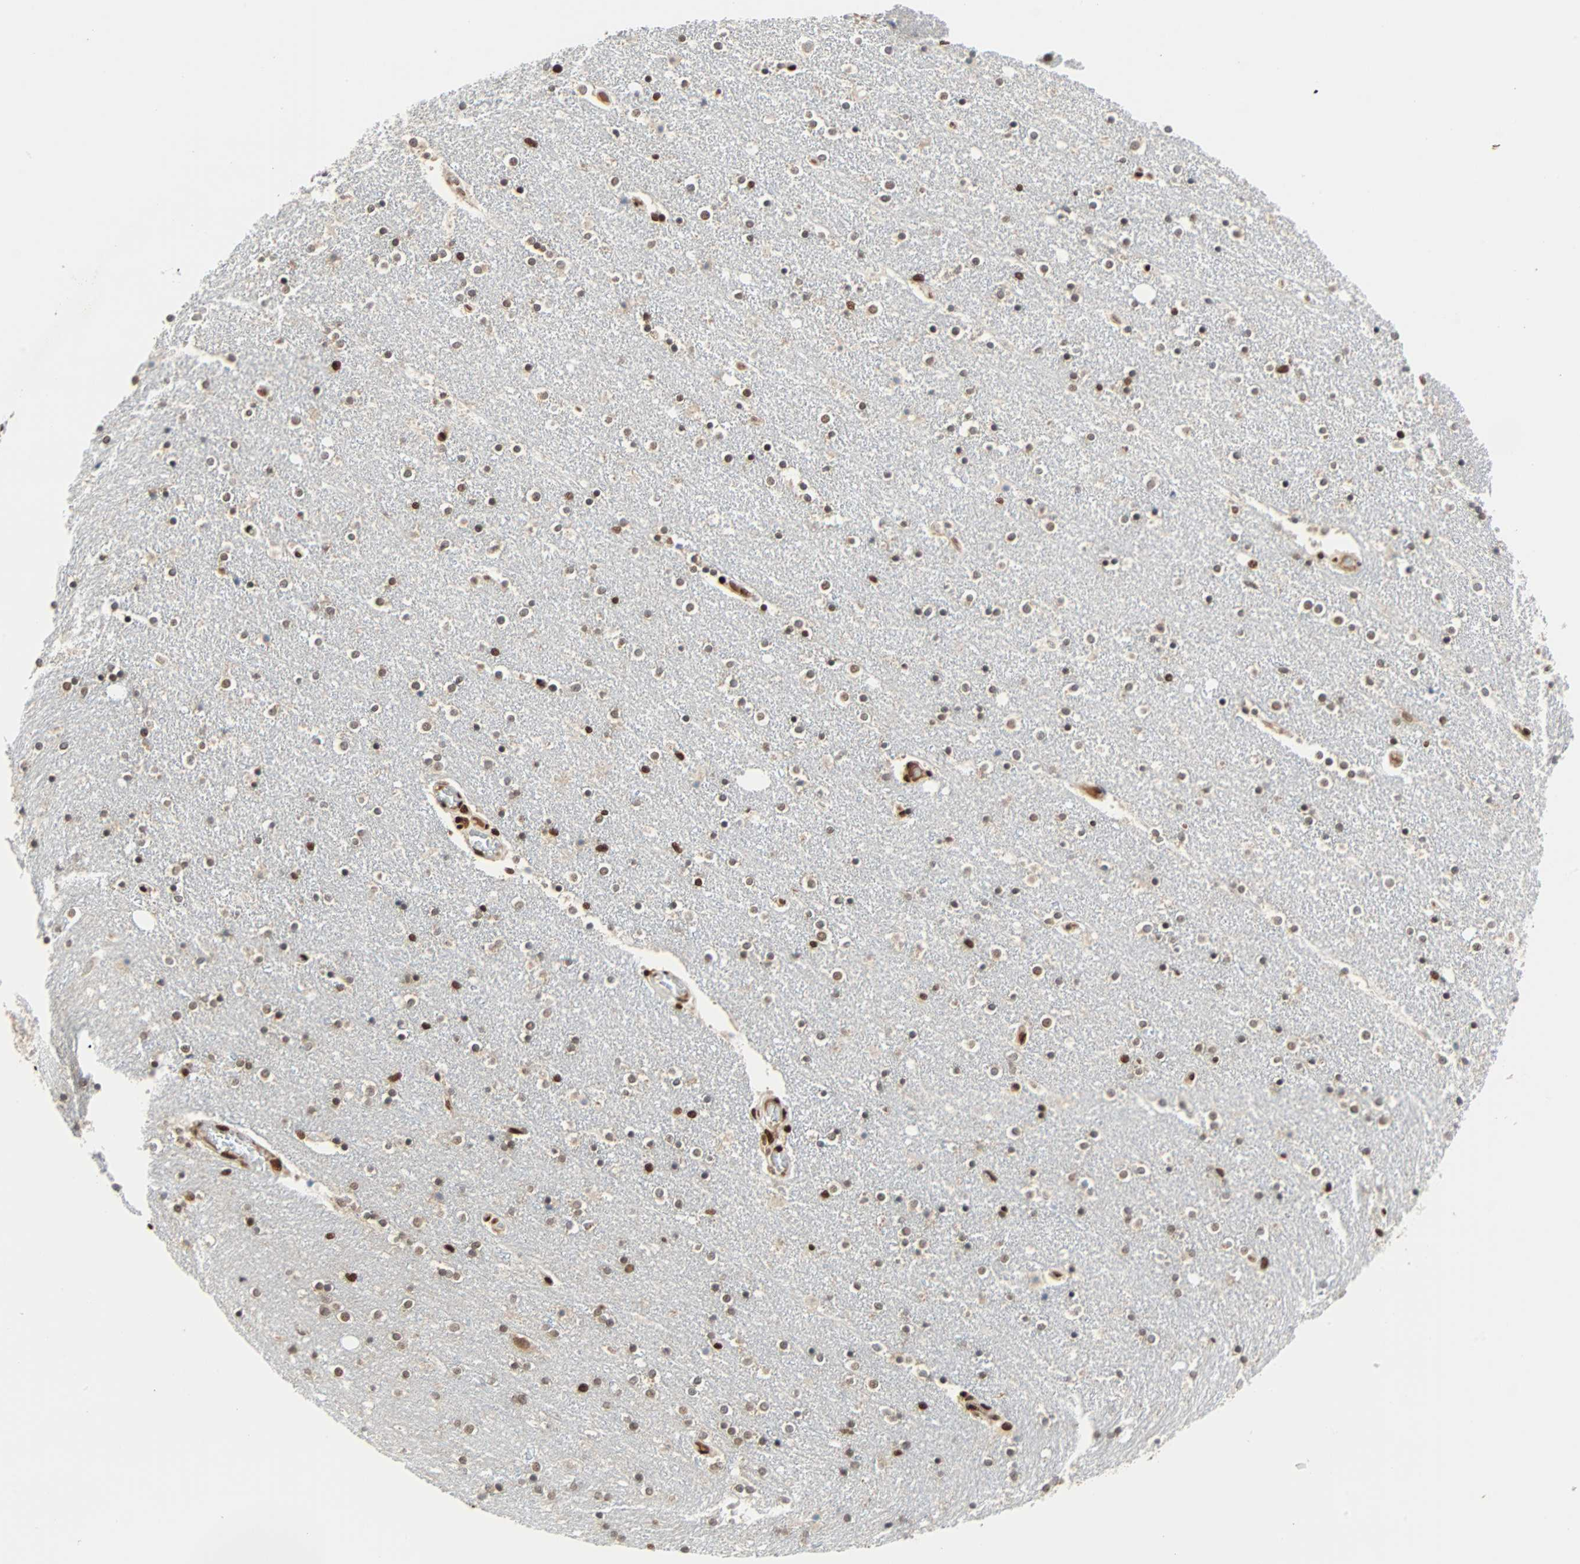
{"staining": {"intensity": "moderate", "quantity": "25%-75%", "location": "nuclear"}, "tissue": "caudate", "cell_type": "Glial cells", "image_type": "normal", "snomed": [{"axis": "morphology", "description": "Normal tissue, NOS"}, {"axis": "topography", "description": "Lateral ventricle wall"}], "caption": "Immunohistochemistry (DAB) staining of benign human caudate demonstrates moderate nuclear protein staining in approximately 25%-75% of glial cells.", "gene": "CDK12", "patient": {"sex": "female", "age": 54}}